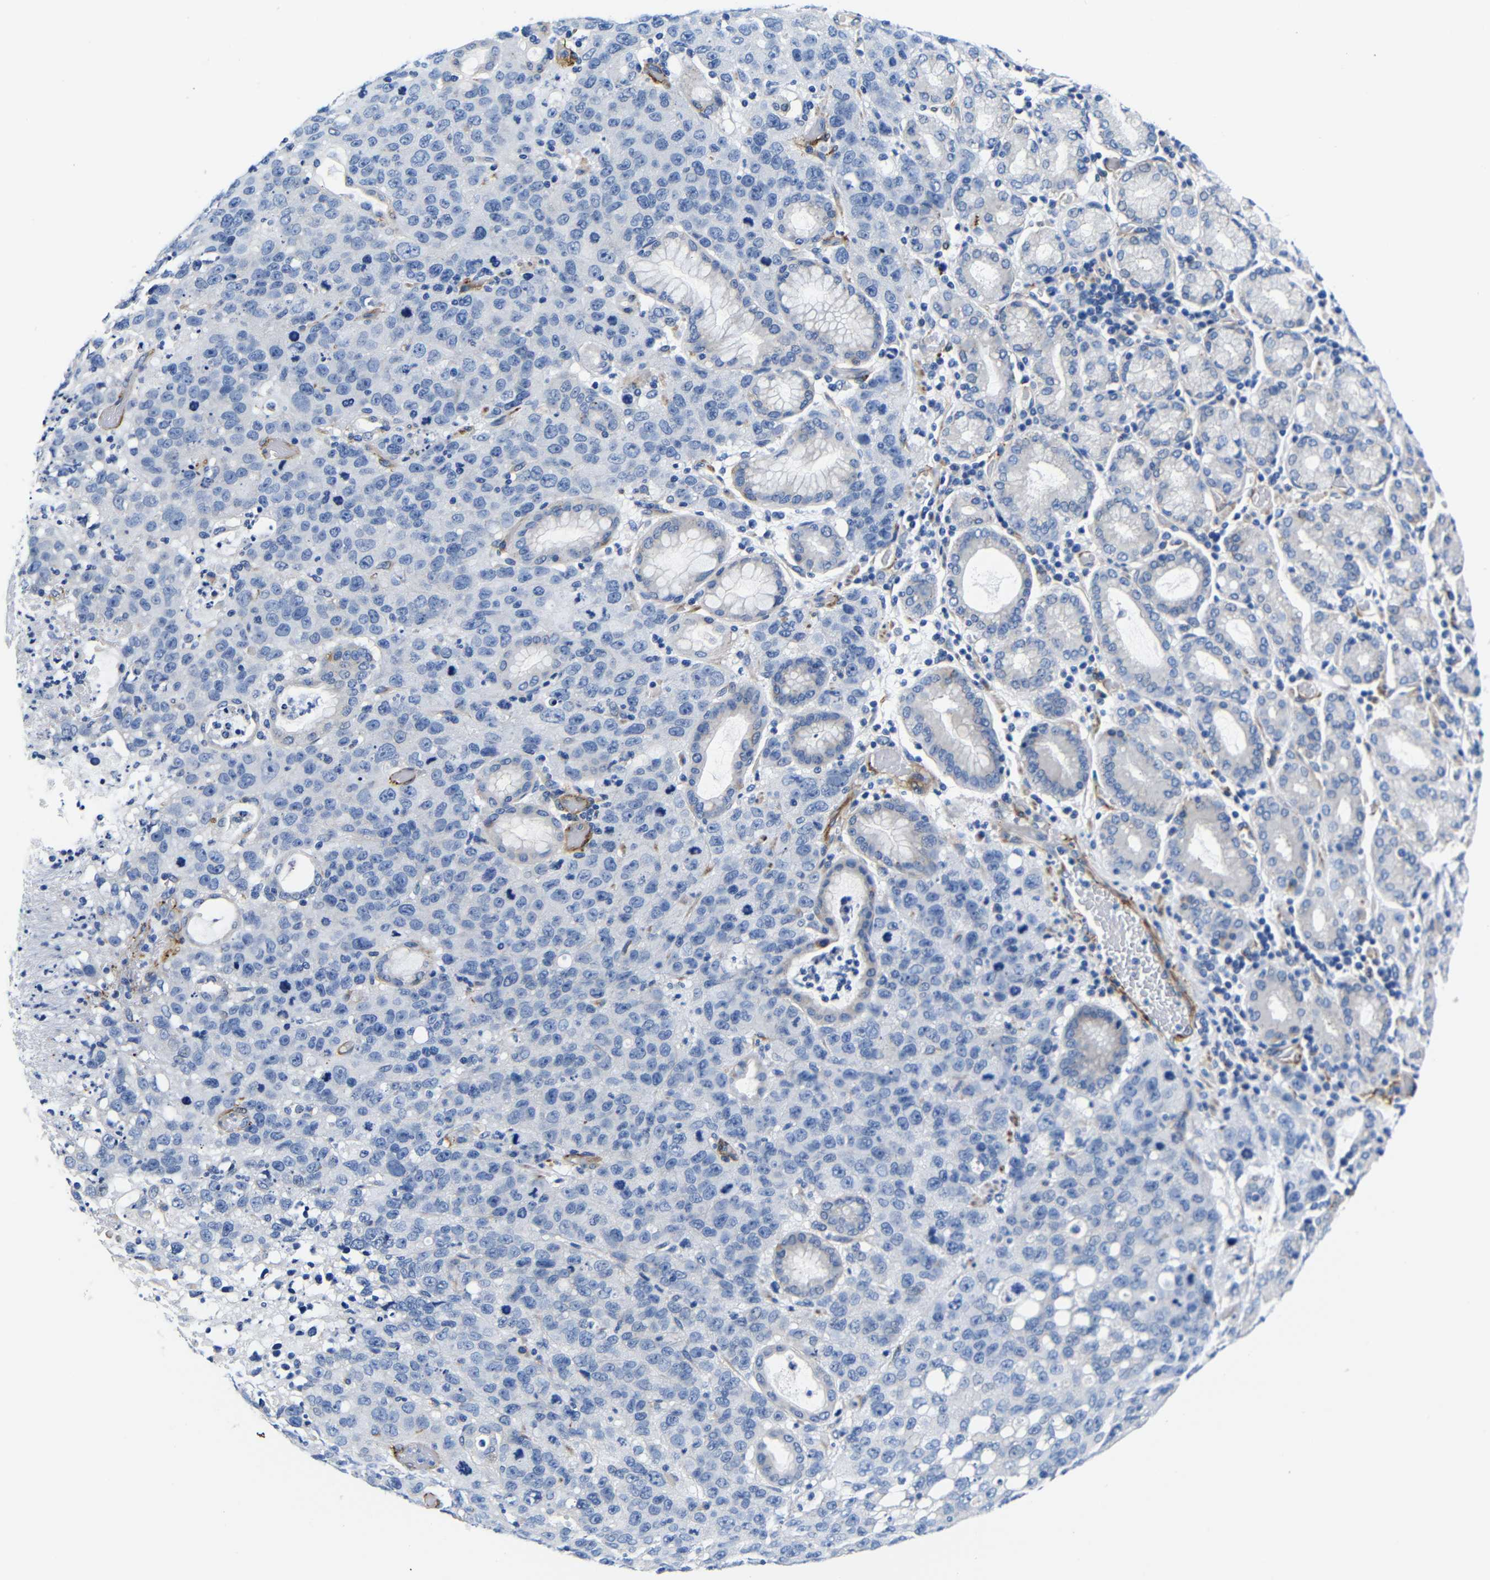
{"staining": {"intensity": "negative", "quantity": "none", "location": "none"}, "tissue": "stomach cancer", "cell_type": "Tumor cells", "image_type": "cancer", "snomed": [{"axis": "morphology", "description": "Normal tissue, NOS"}, {"axis": "morphology", "description": "Adenocarcinoma, NOS"}, {"axis": "topography", "description": "Stomach"}], "caption": "DAB (3,3'-diaminobenzidine) immunohistochemical staining of human stomach adenocarcinoma demonstrates no significant positivity in tumor cells.", "gene": "LRIG1", "patient": {"sex": "male", "age": 48}}